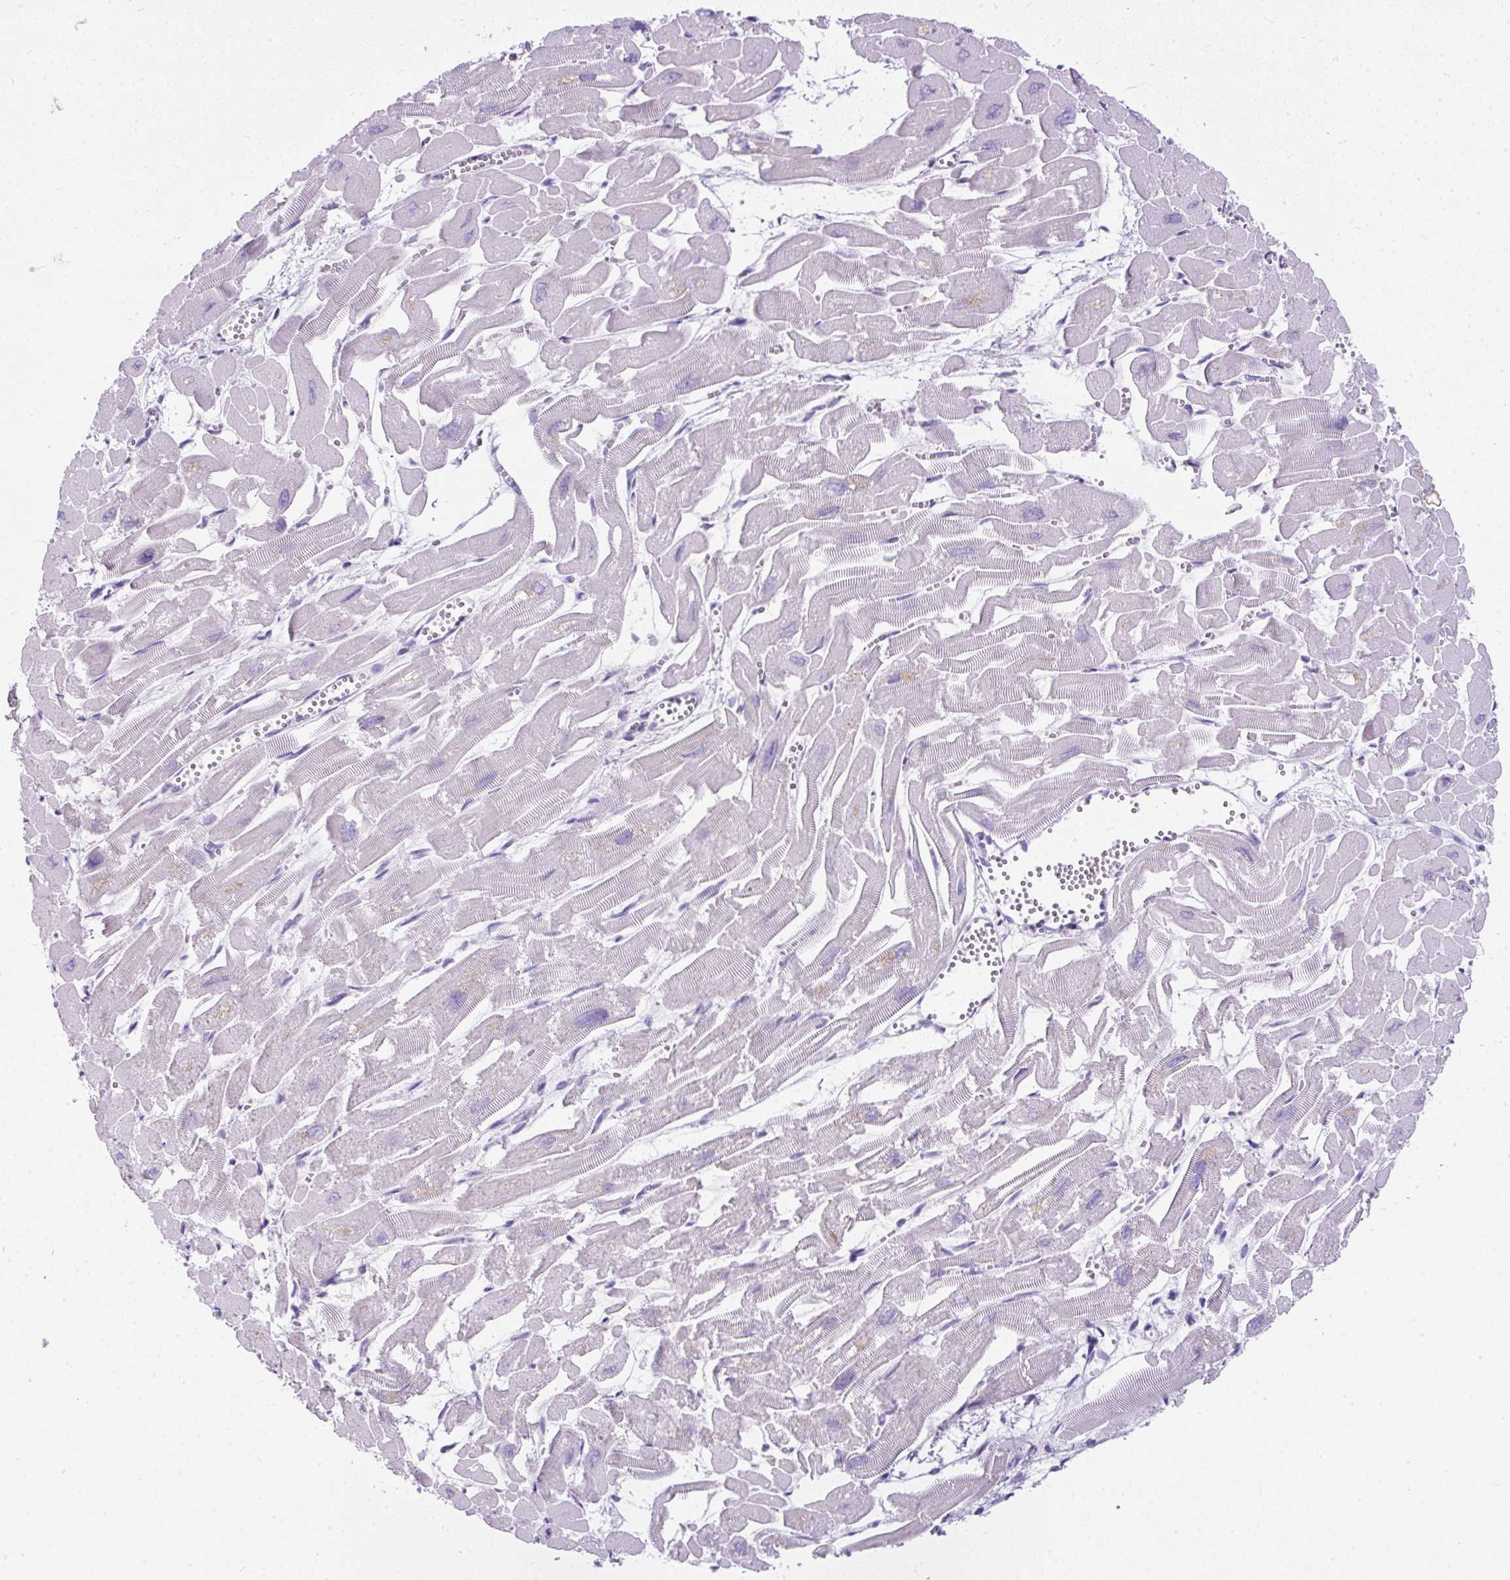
{"staining": {"intensity": "weak", "quantity": "25%-75%", "location": "nuclear"}, "tissue": "heart muscle", "cell_type": "Cardiomyocytes", "image_type": "normal", "snomed": [{"axis": "morphology", "description": "Normal tissue, NOS"}, {"axis": "topography", "description": "Heart"}], "caption": "Heart muscle stained with immunohistochemistry displays weak nuclear staining in approximately 25%-75% of cardiomyocytes. The staining was performed using DAB, with brown indicating positive protein expression. Nuclei are stained blue with hematoxylin.", "gene": "PLCXD2", "patient": {"sex": "male", "age": 54}}